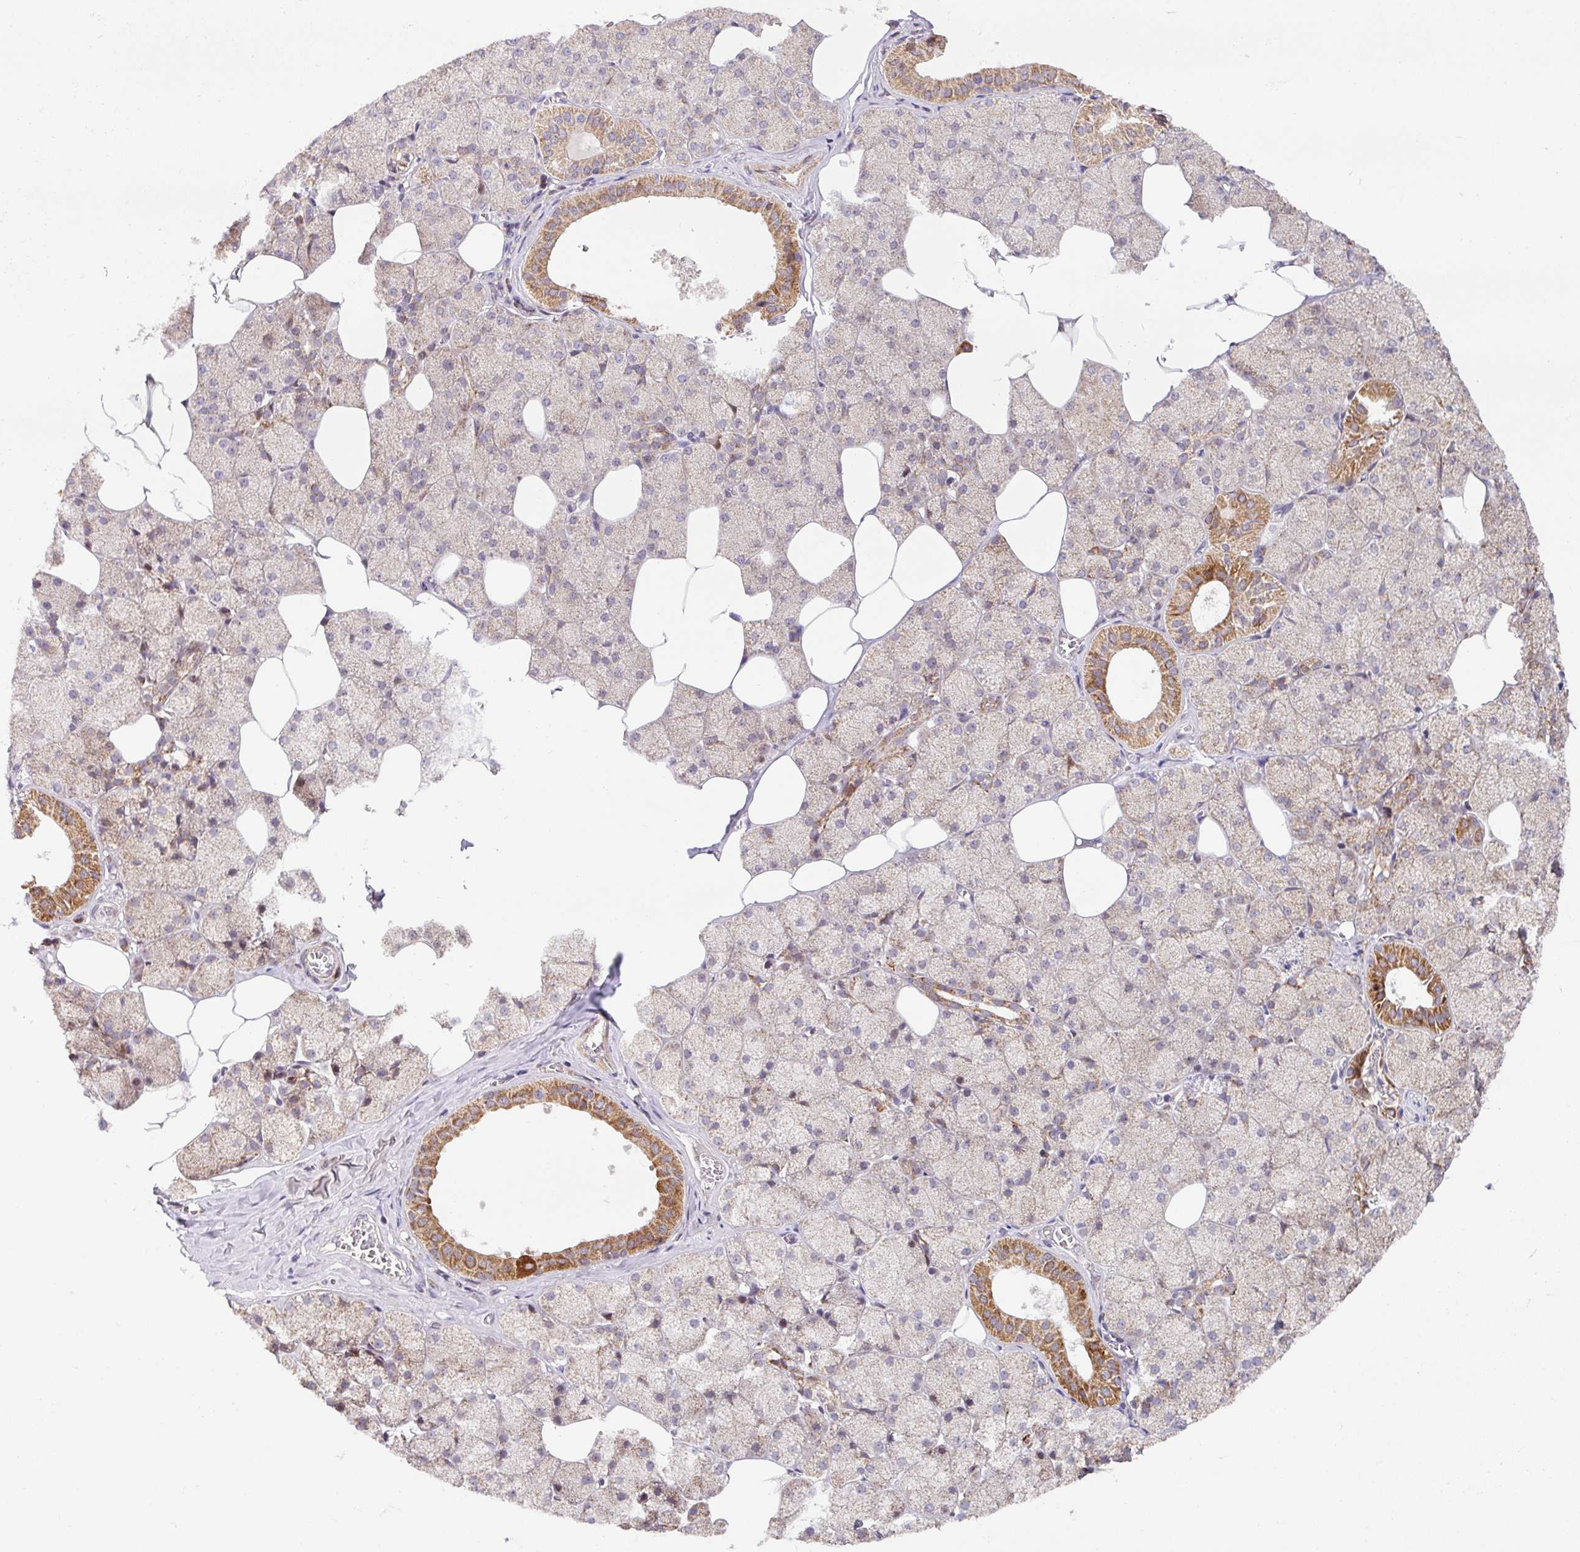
{"staining": {"intensity": "moderate", "quantity": "<25%", "location": "cytoplasmic/membranous"}, "tissue": "salivary gland", "cell_type": "Glandular cells", "image_type": "normal", "snomed": [{"axis": "morphology", "description": "Normal tissue, NOS"}, {"axis": "topography", "description": "Salivary gland"}, {"axis": "topography", "description": "Peripheral nerve tissue"}], "caption": "Protein expression analysis of unremarkable human salivary gland reveals moderate cytoplasmic/membranous staining in about <25% of glandular cells. The protein is shown in brown color, while the nuclei are stained blue.", "gene": "ENSG00000269547", "patient": {"sex": "male", "age": 38}}